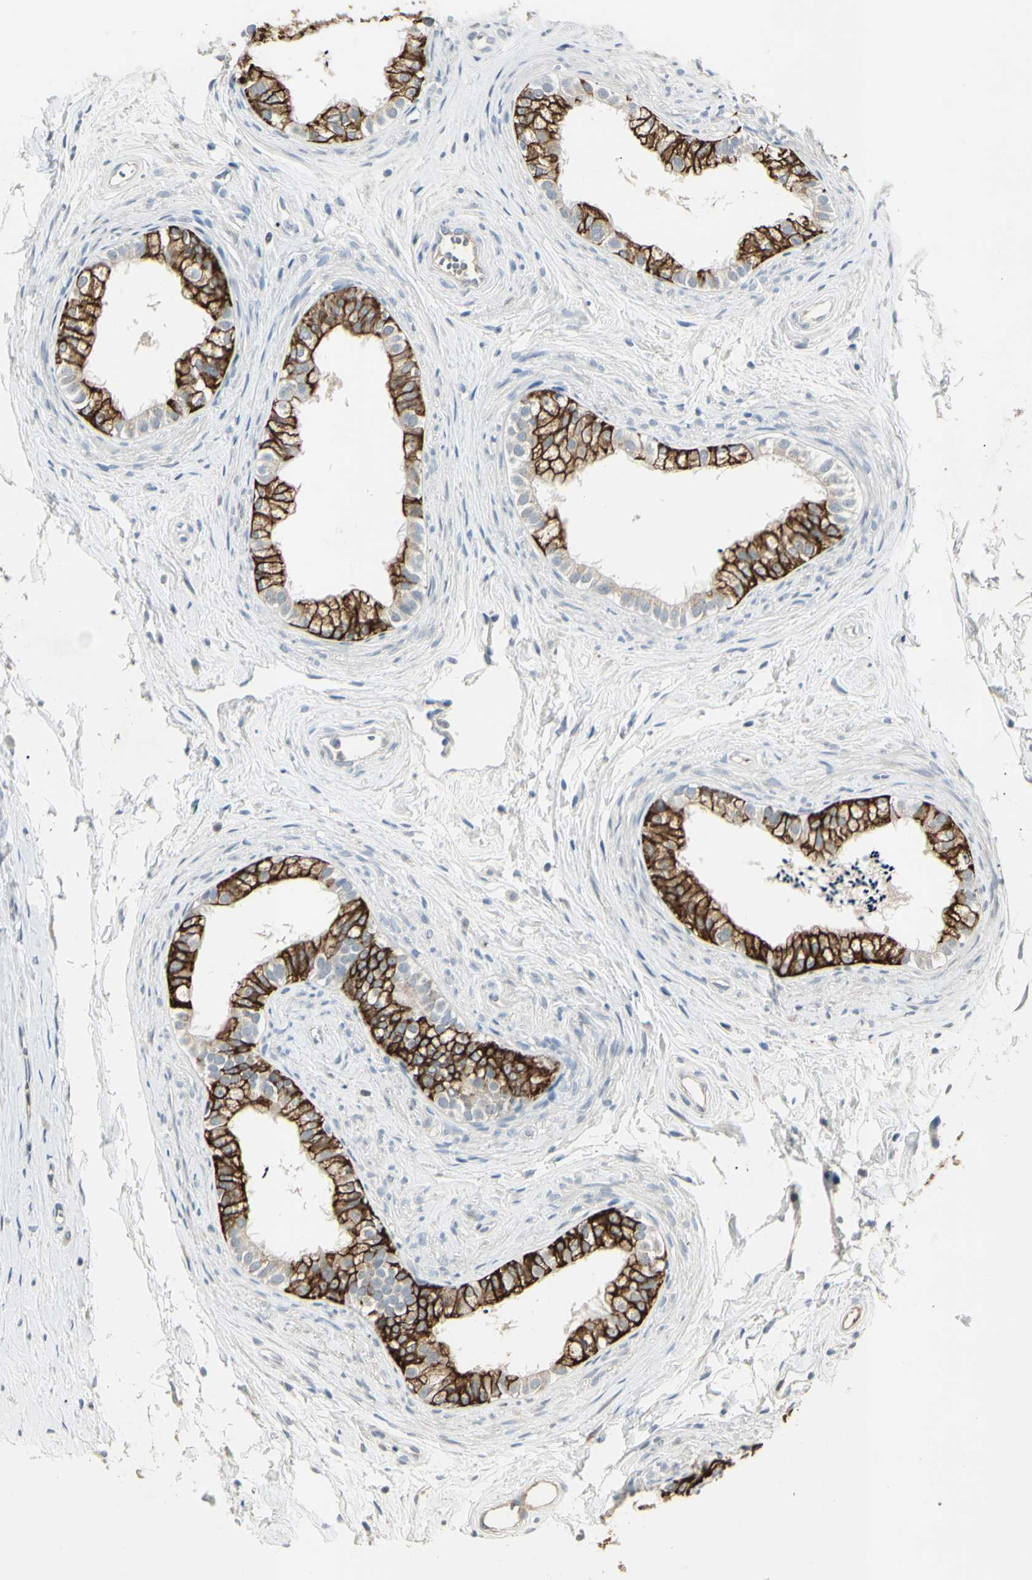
{"staining": {"intensity": "strong", "quantity": ">75%", "location": "cytoplasmic/membranous"}, "tissue": "epididymis", "cell_type": "Glandular cells", "image_type": "normal", "snomed": [{"axis": "morphology", "description": "Normal tissue, NOS"}, {"axis": "topography", "description": "Epididymis"}], "caption": "A high amount of strong cytoplasmic/membranous positivity is identified in about >75% of glandular cells in normal epididymis. The staining is performed using DAB (3,3'-diaminobenzidine) brown chromogen to label protein expression. The nuclei are counter-stained blue using hematoxylin.", "gene": "SKIL", "patient": {"sex": "male", "age": 56}}